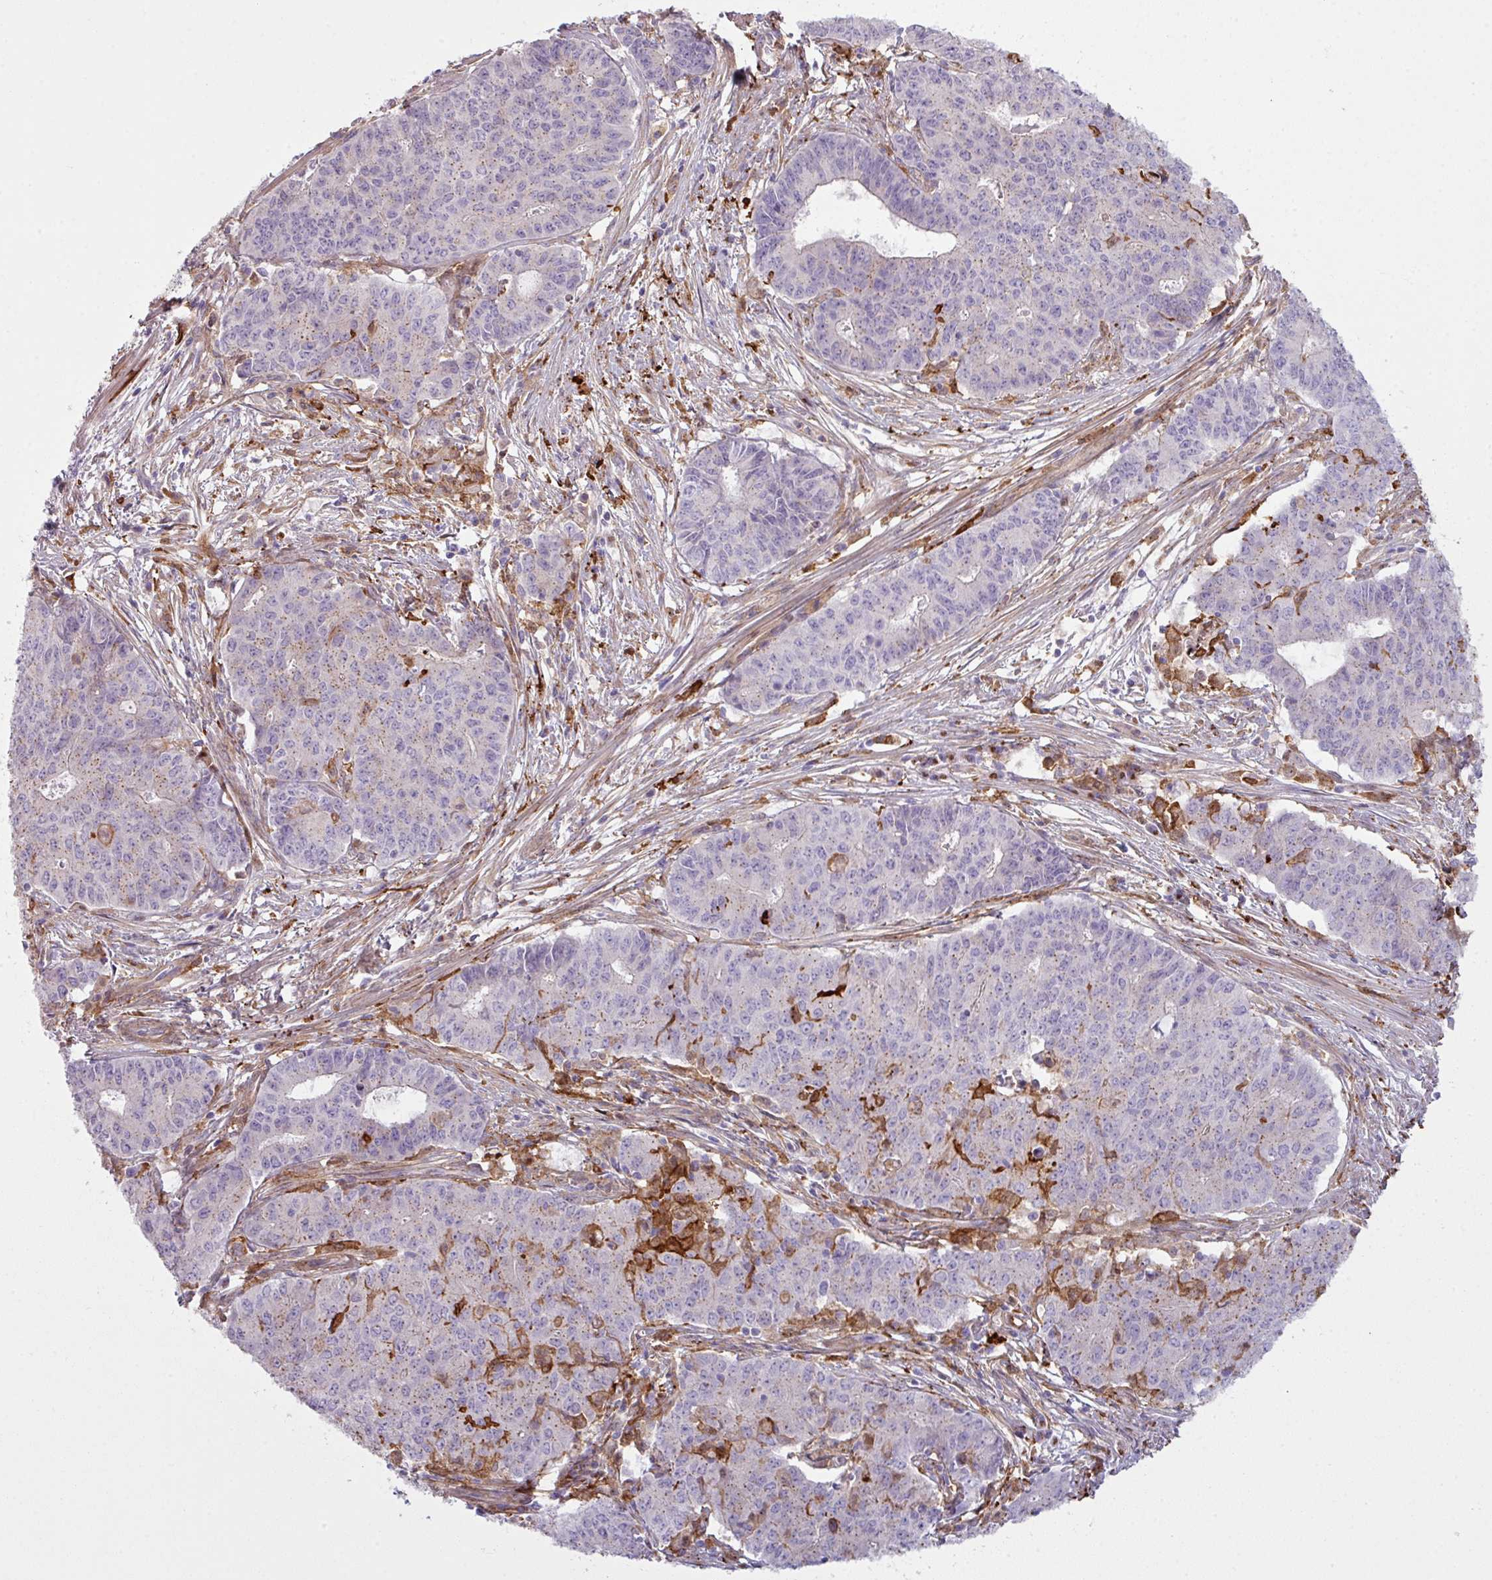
{"staining": {"intensity": "negative", "quantity": "none", "location": "none"}, "tissue": "endometrial cancer", "cell_type": "Tumor cells", "image_type": "cancer", "snomed": [{"axis": "morphology", "description": "Adenocarcinoma, NOS"}, {"axis": "topography", "description": "Endometrium"}], "caption": "Immunohistochemistry image of endometrial adenocarcinoma stained for a protein (brown), which displays no staining in tumor cells.", "gene": "COL8A1", "patient": {"sex": "female", "age": 59}}